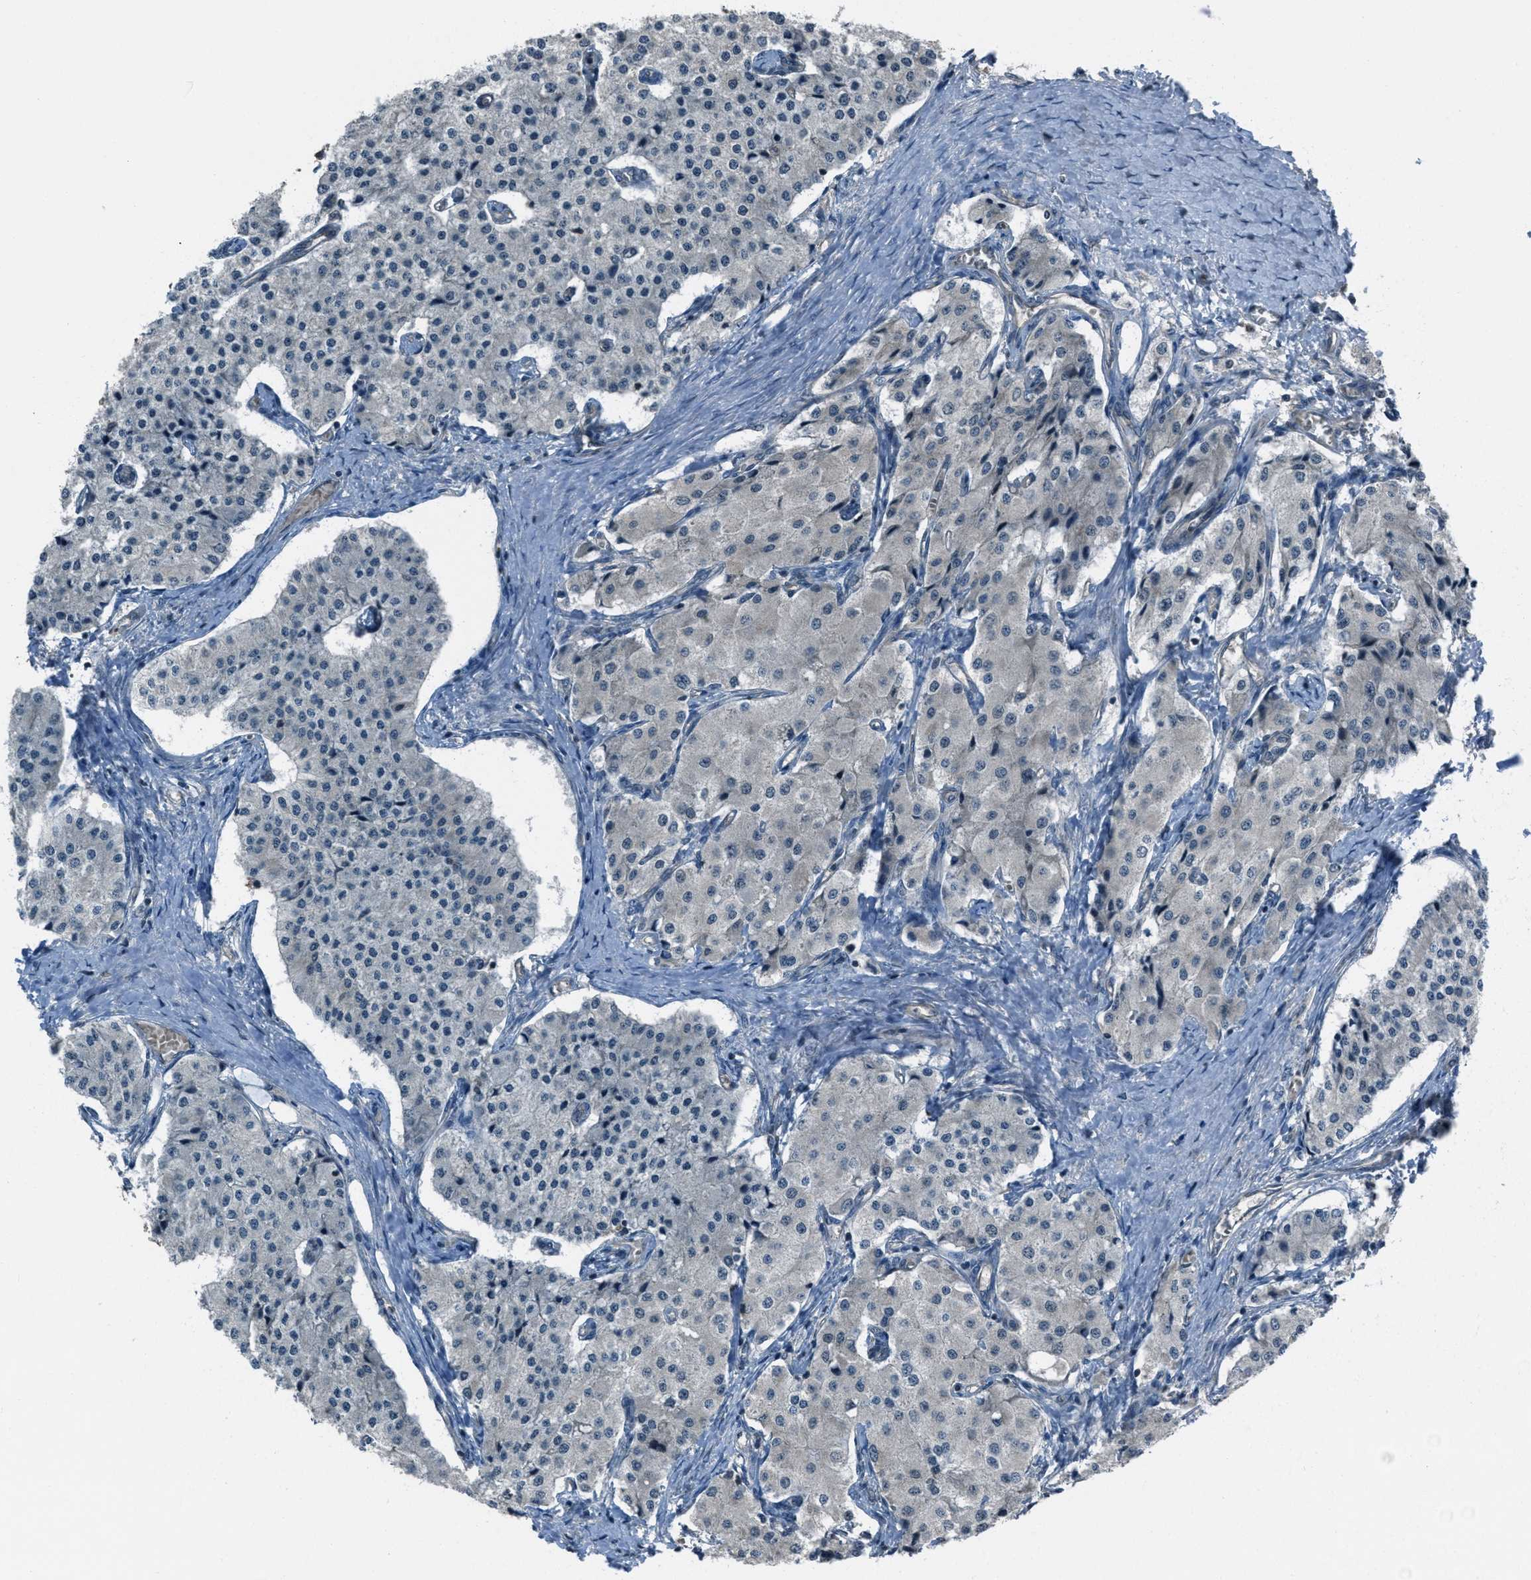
{"staining": {"intensity": "negative", "quantity": "none", "location": "none"}, "tissue": "carcinoid", "cell_type": "Tumor cells", "image_type": "cancer", "snomed": [{"axis": "morphology", "description": "Carcinoid, malignant, NOS"}, {"axis": "topography", "description": "Colon"}], "caption": "DAB (3,3'-diaminobenzidine) immunohistochemical staining of carcinoid reveals no significant positivity in tumor cells. (DAB IHC visualized using brightfield microscopy, high magnification).", "gene": "ASAP2", "patient": {"sex": "female", "age": 52}}